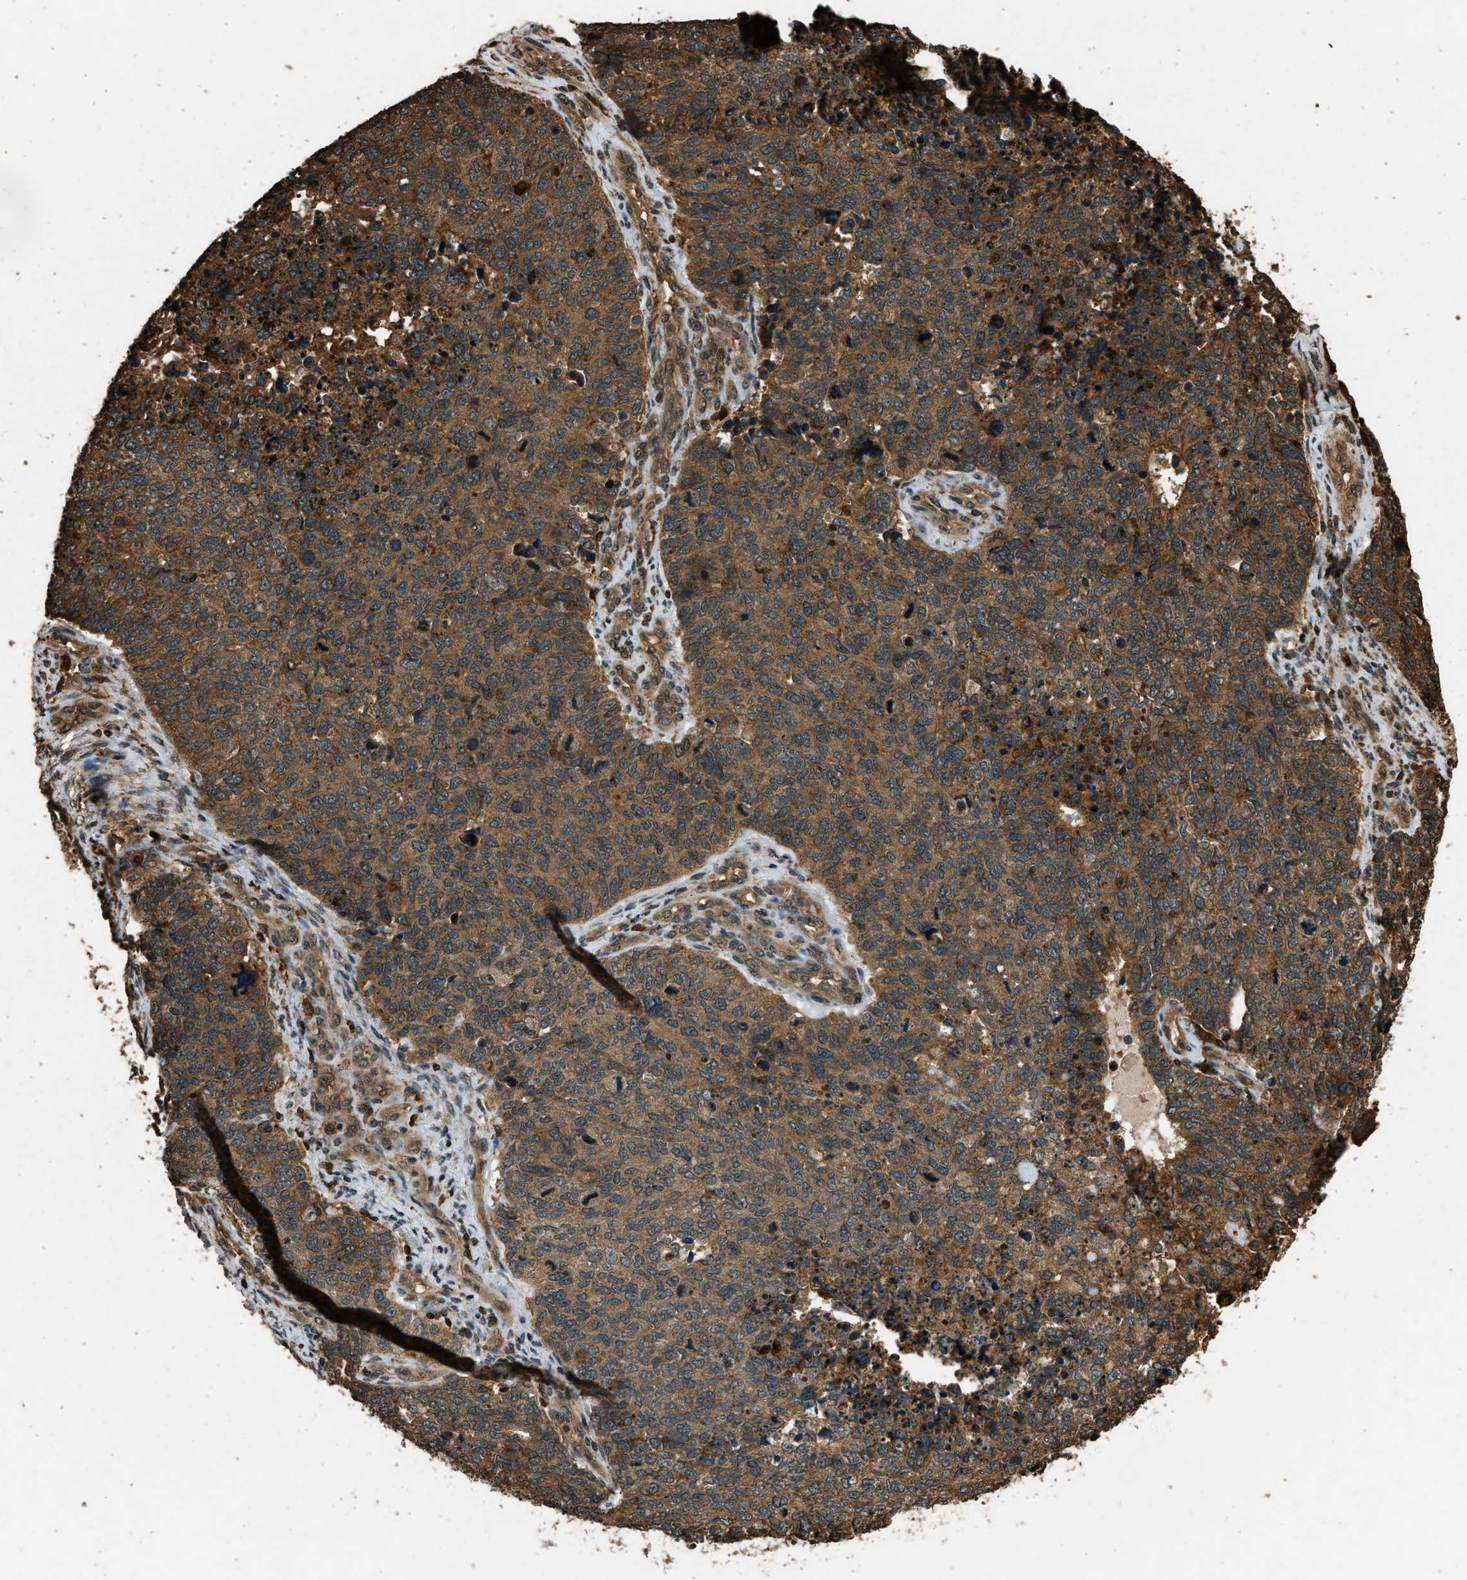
{"staining": {"intensity": "moderate", "quantity": ">75%", "location": "cytoplasmic/membranous"}, "tissue": "cervical cancer", "cell_type": "Tumor cells", "image_type": "cancer", "snomed": [{"axis": "morphology", "description": "Squamous cell carcinoma, NOS"}, {"axis": "topography", "description": "Cervix"}], "caption": "Moderate cytoplasmic/membranous protein expression is seen in about >75% of tumor cells in cervical squamous cell carcinoma.", "gene": "RAP2A", "patient": {"sex": "female", "age": 63}}